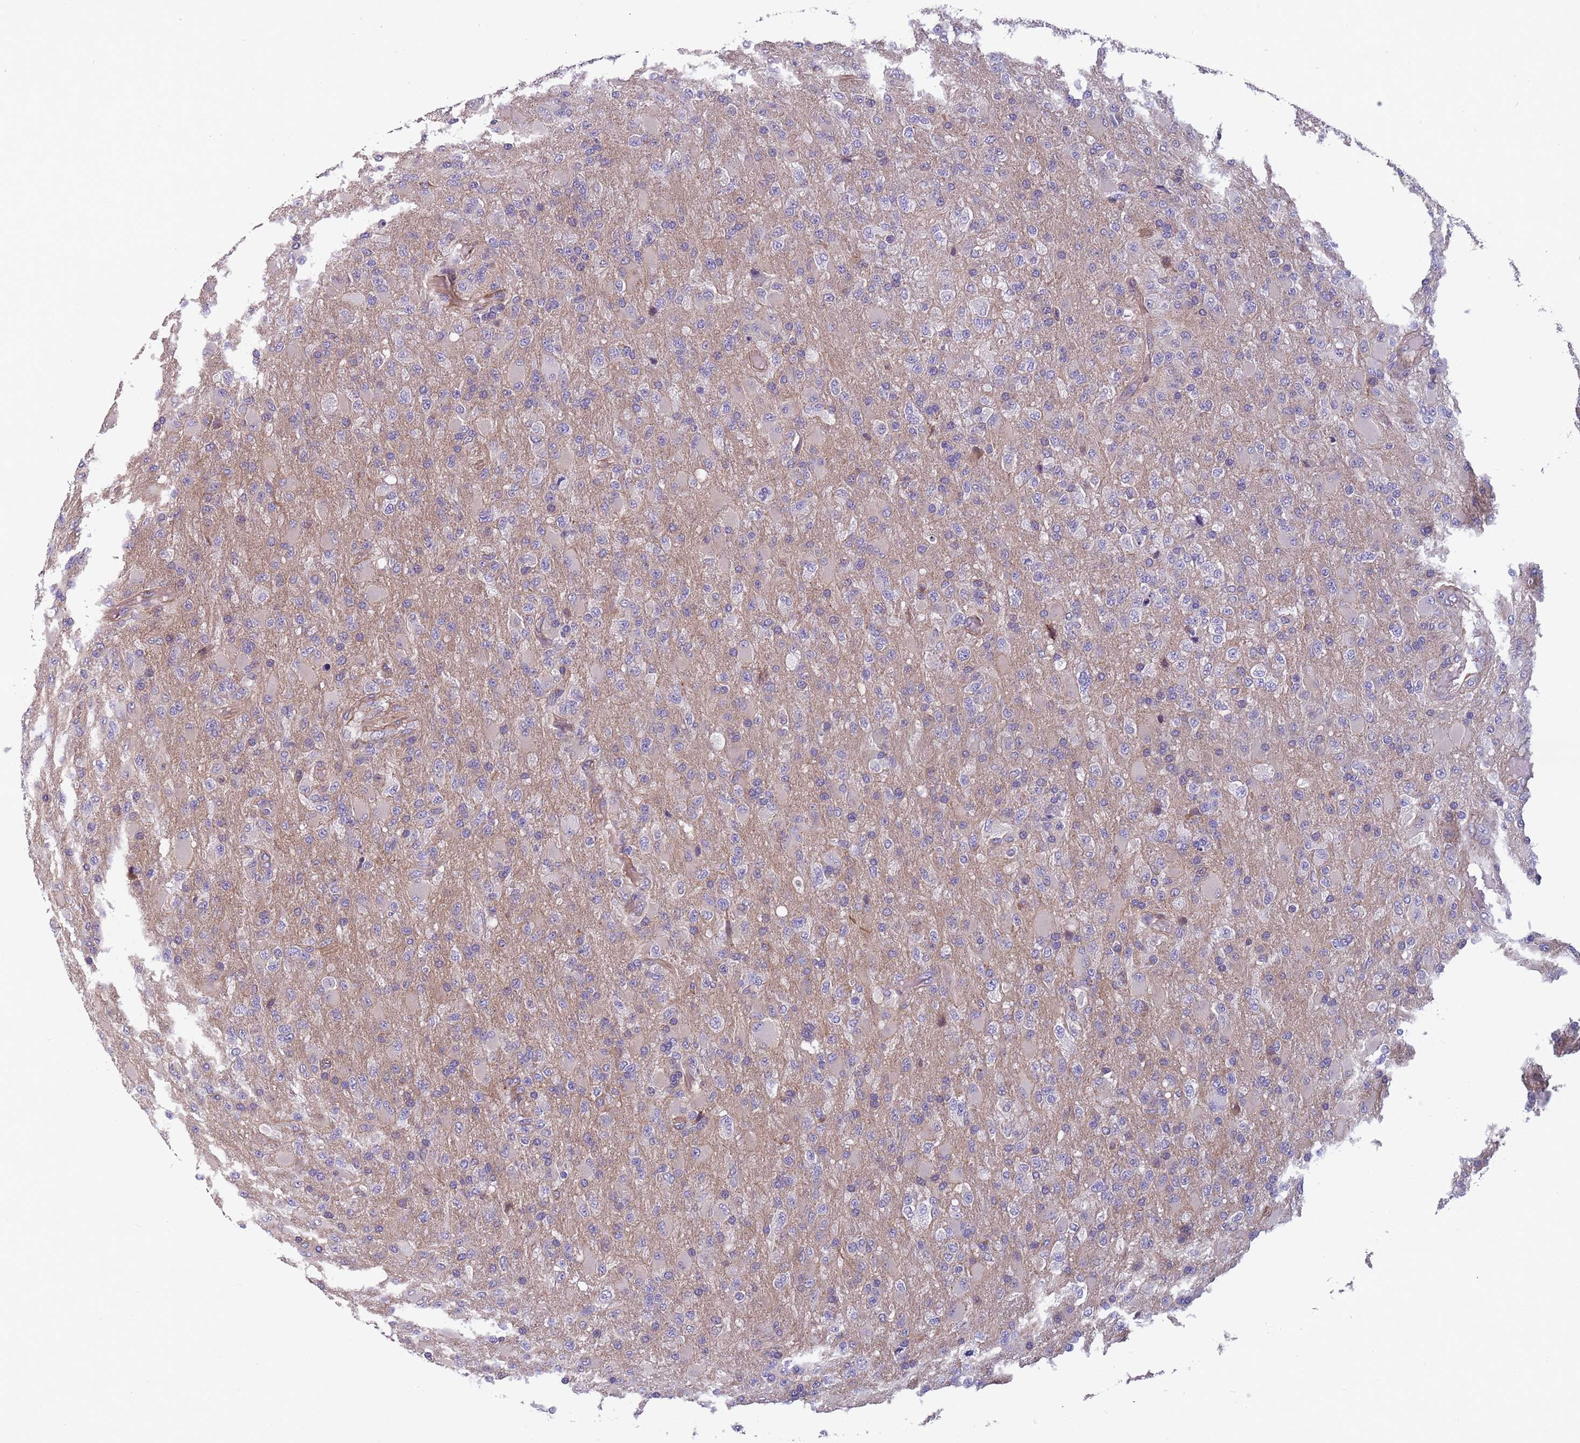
{"staining": {"intensity": "negative", "quantity": "none", "location": "none"}, "tissue": "glioma", "cell_type": "Tumor cells", "image_type": "cancer", "snomed": [{"axis": "morphology", "description": "Glioma, malignant, Low grade"}, {"axis": "topography", "description": "Brain"}], "caption": "A photomicrograph of human glioma is negative for staining in tumor cells. (DAB (3,3'-diaminobenzidine) immunohistochemistry (IHC), high magnification).", "gene": "FAM83F", "patient": {"sex": "male", "age": 65}}